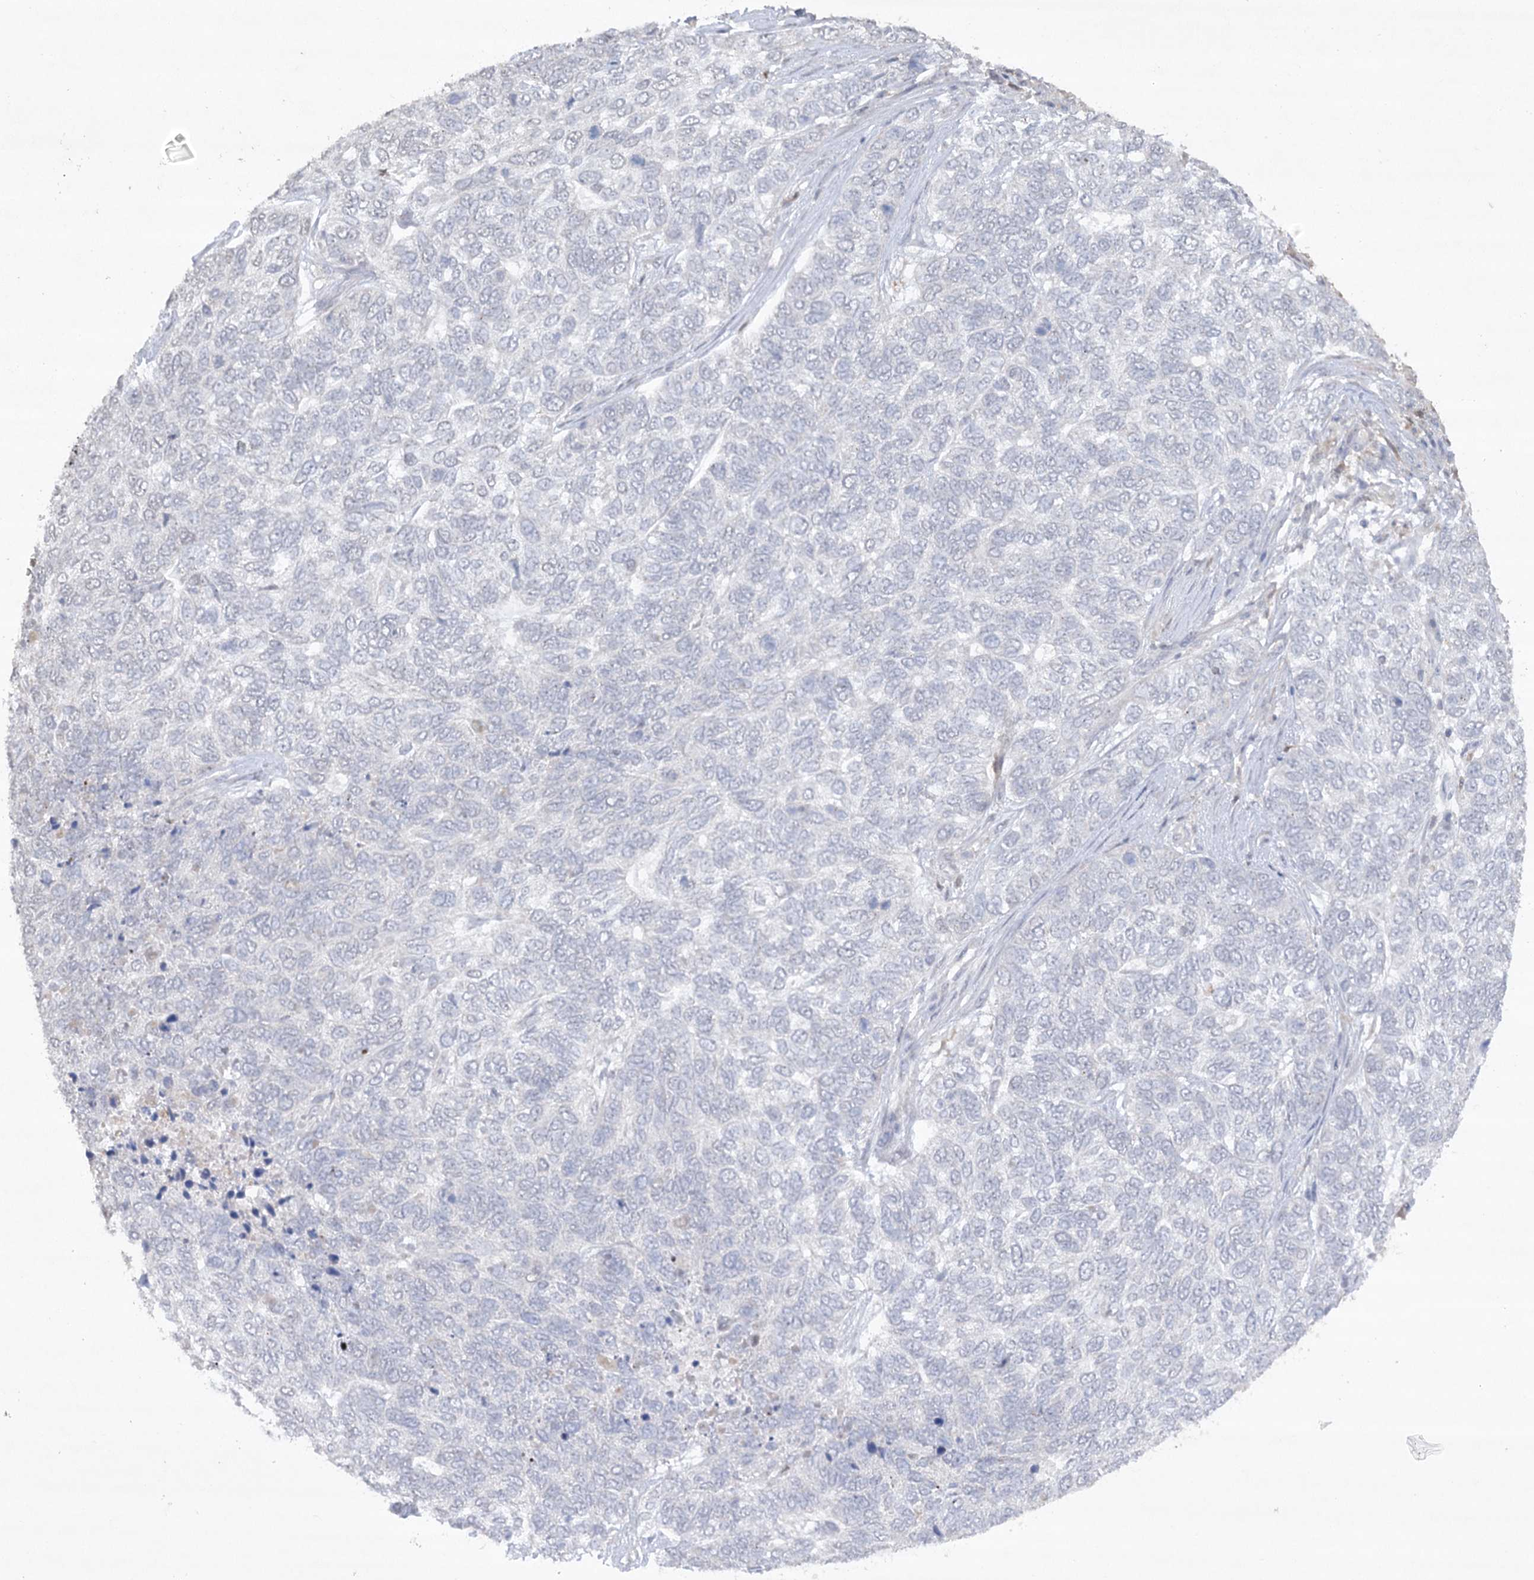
{"staining": {"intensity": "negative", "quantity": "none", "location": "none"}, "tissue": "skin cancer", "cell_type": "Tumor cells", "image_type": "cancer", "snomed": [{"axis": "morphology", "description": "Basal cell carcinoma"}, {"axis": "topography", "description": "Skin"}], "caption": "Photomicrograph shows no protein staining in tumor cells of skin basal cell carcinoma tissue.", "gene": "TRAF3IP1", "patient": {"sex": "female", "age": 65}}